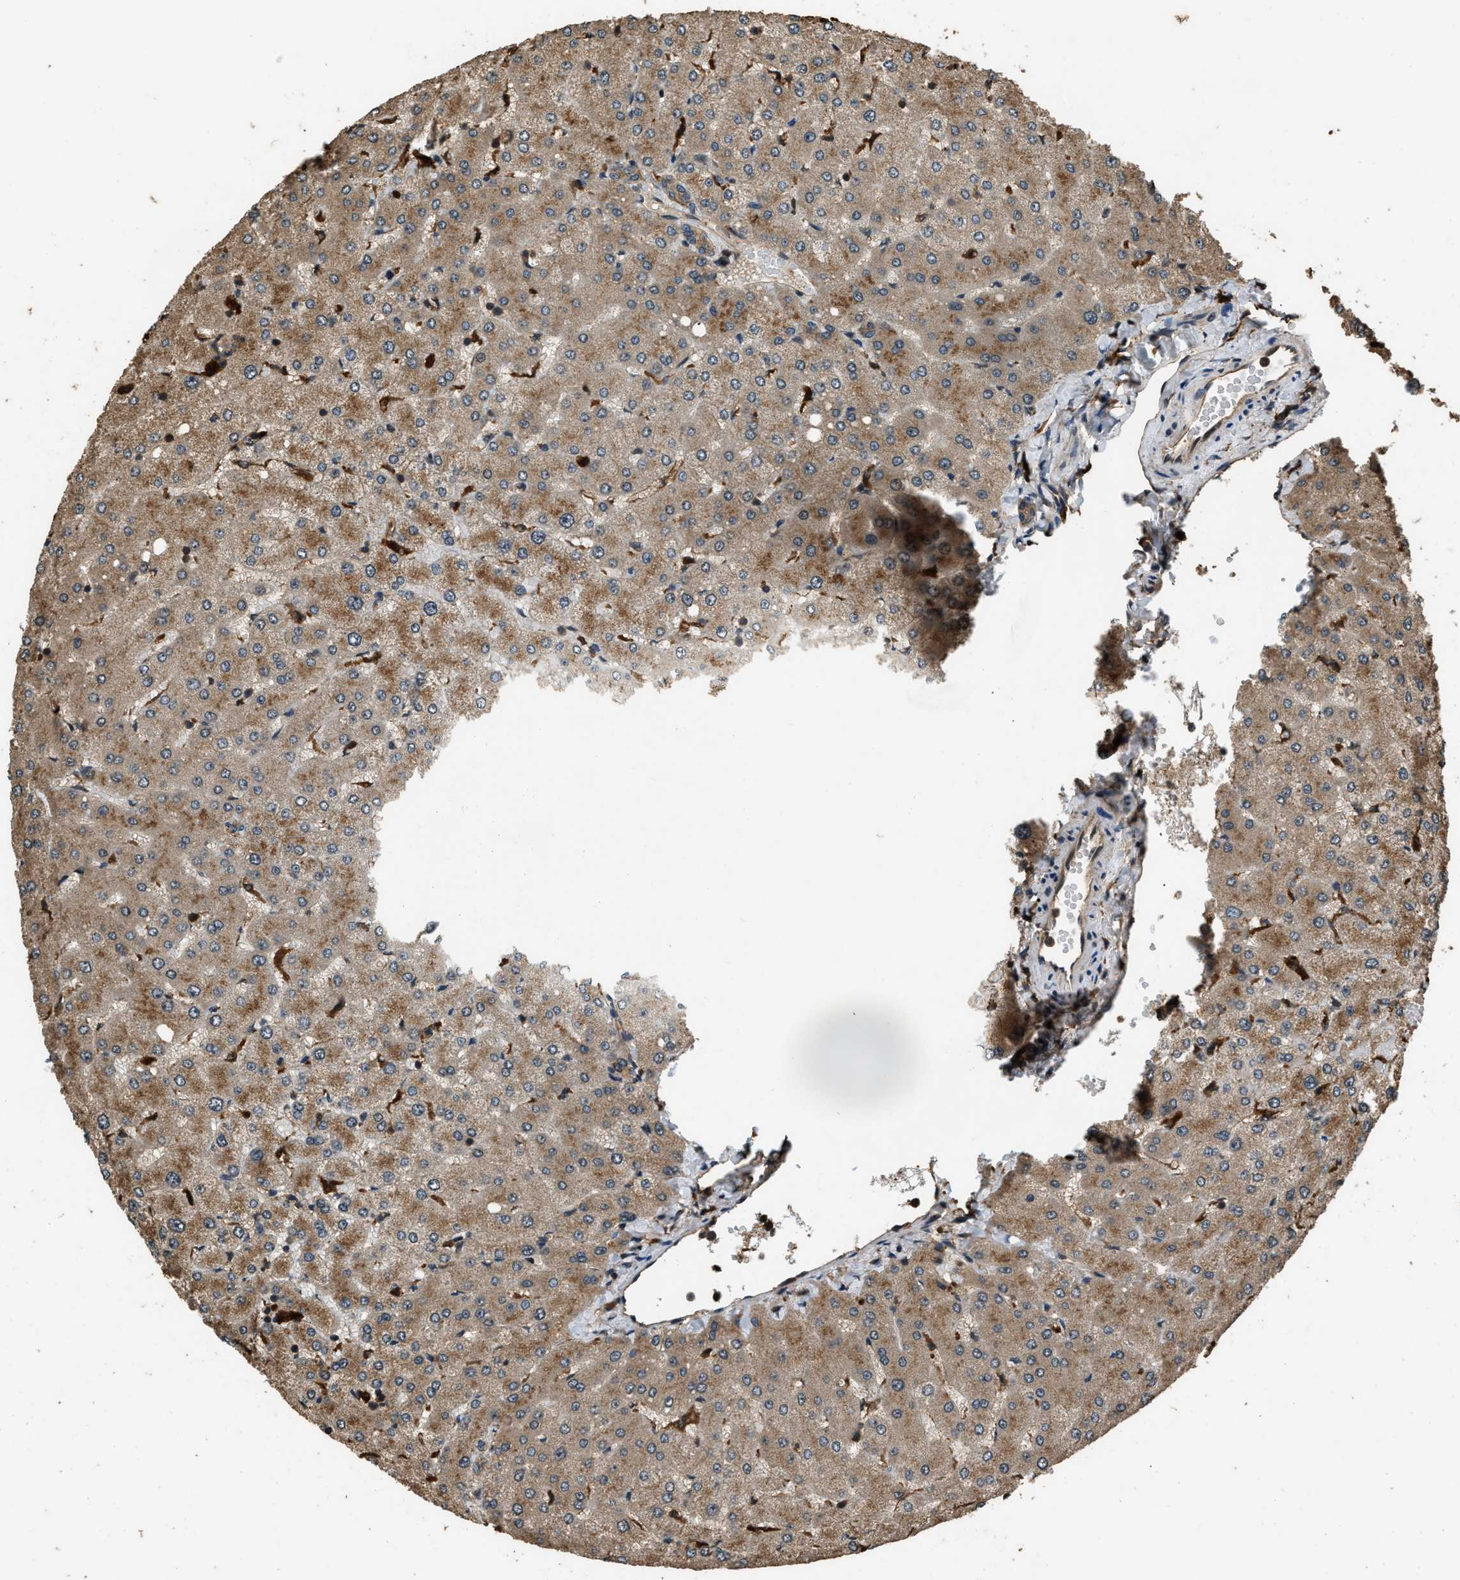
{"staining": {"intensity": "weak", "quantity": ">75%", "location": "cytoplasmic/membranous"}, "tissue": "liver", "cell_type": "Cholangiocytes", "image_type": "normal", "snomed": [{"axis": "morphology", "description": "Normal tissue, NOS"}, {"axis": "topography", "description": "Liver"}], "caption": "Liver stained with a brown dye demonstrates weak cytoplasmic/membranous positive positivity in approximately >75% of cholangiocytes.", "gene": "RAP2A", "patient": {"sex": "female", "age": 54}}